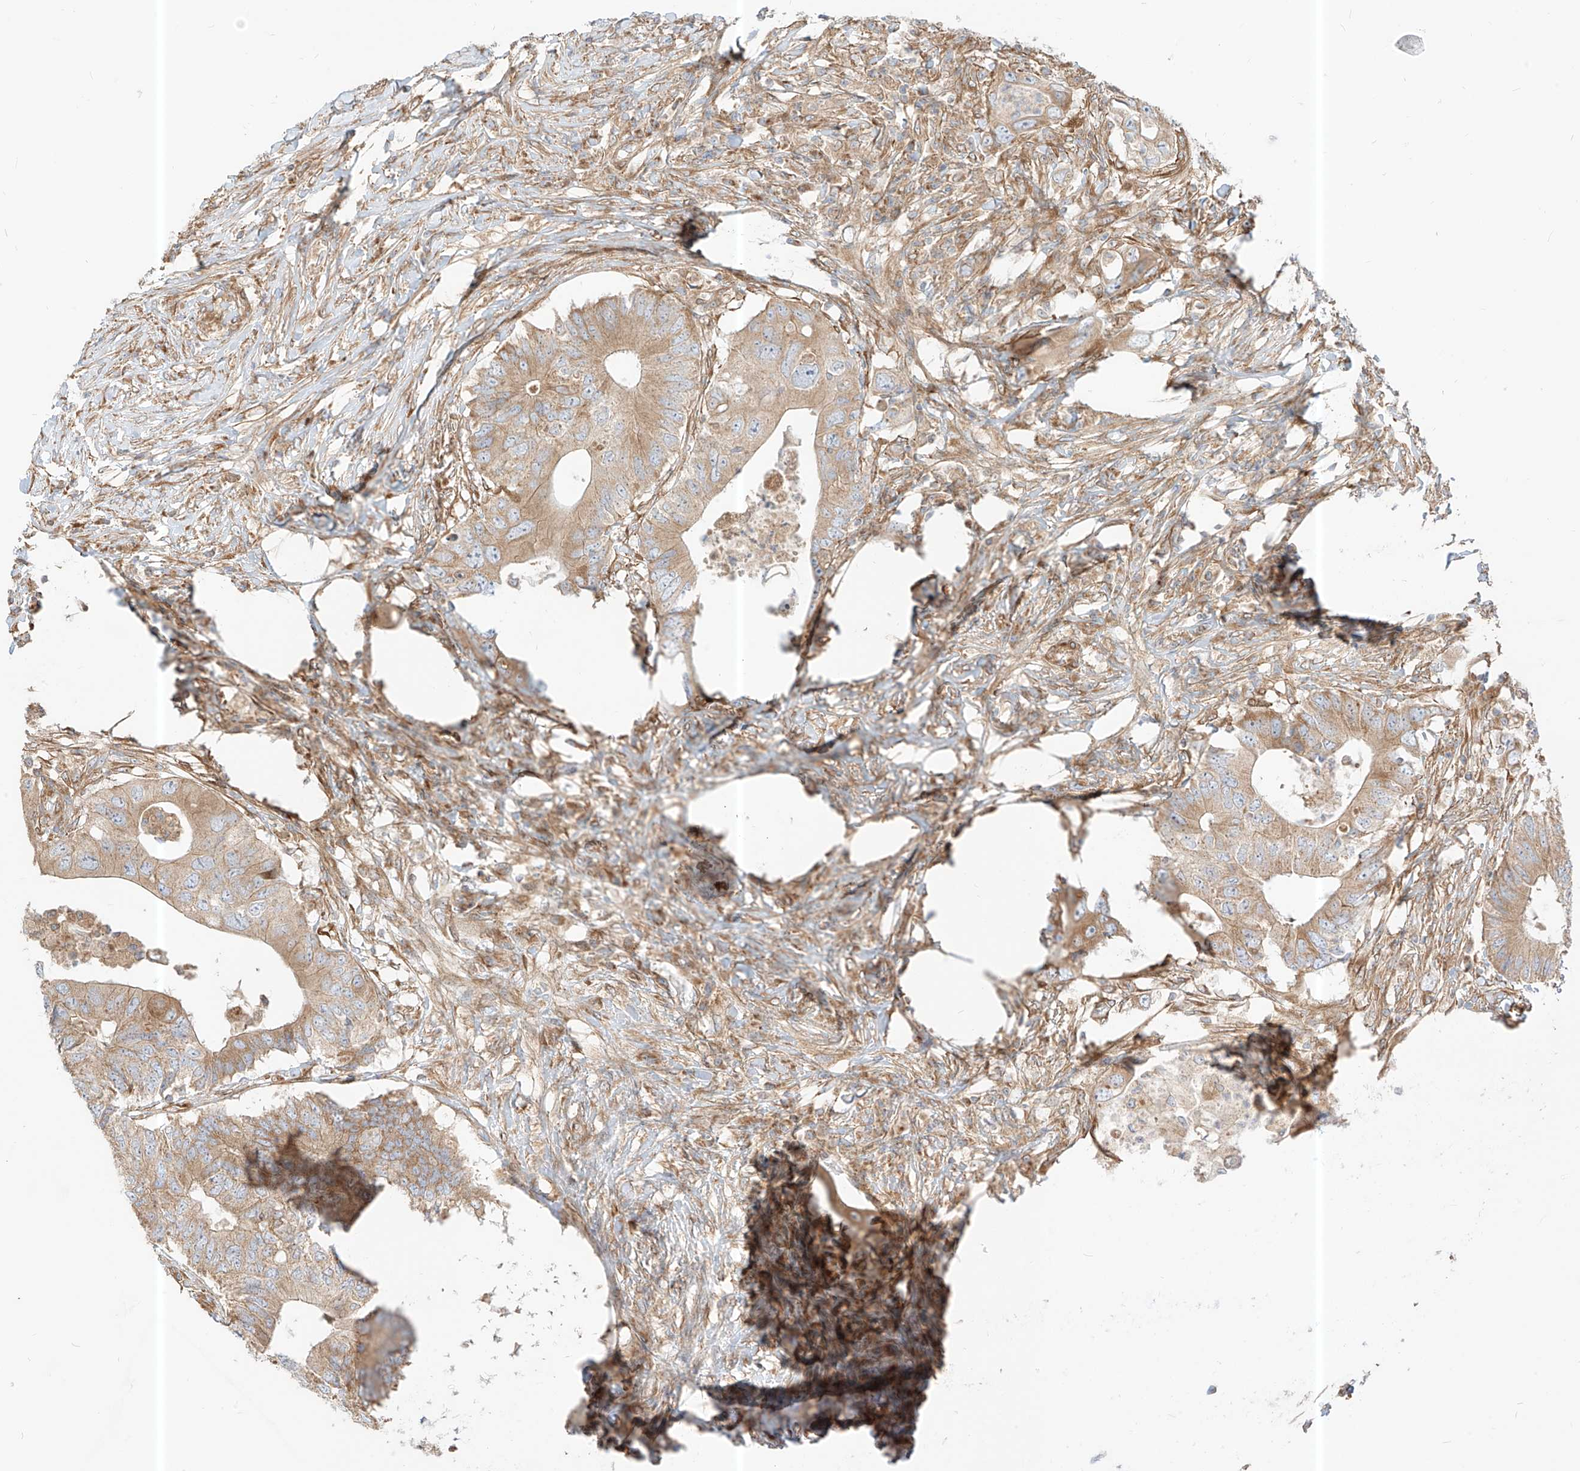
{"staining": {"intensity": "weak", "quantity": ">75%", "location": "cytoplasmic/membranous"}, "tissue": "colorectal cancer", "cell_type": "Tumor cells", "image_type": "cancer", "snomed": [{"axis": "morphology", "description": "Adenocarcinoma, NOS"}, {"axis": "topography", "description": "Colon"}], "caption": "Immunohistochemical staining of colorectal cancer (adenocarcinoma) exhibits weak cytoplasmic/membranous protein expression in approximately >75% of tumor cells.", "gene": "PLCL1", "patient": {"sex": "male", "age": 71}}